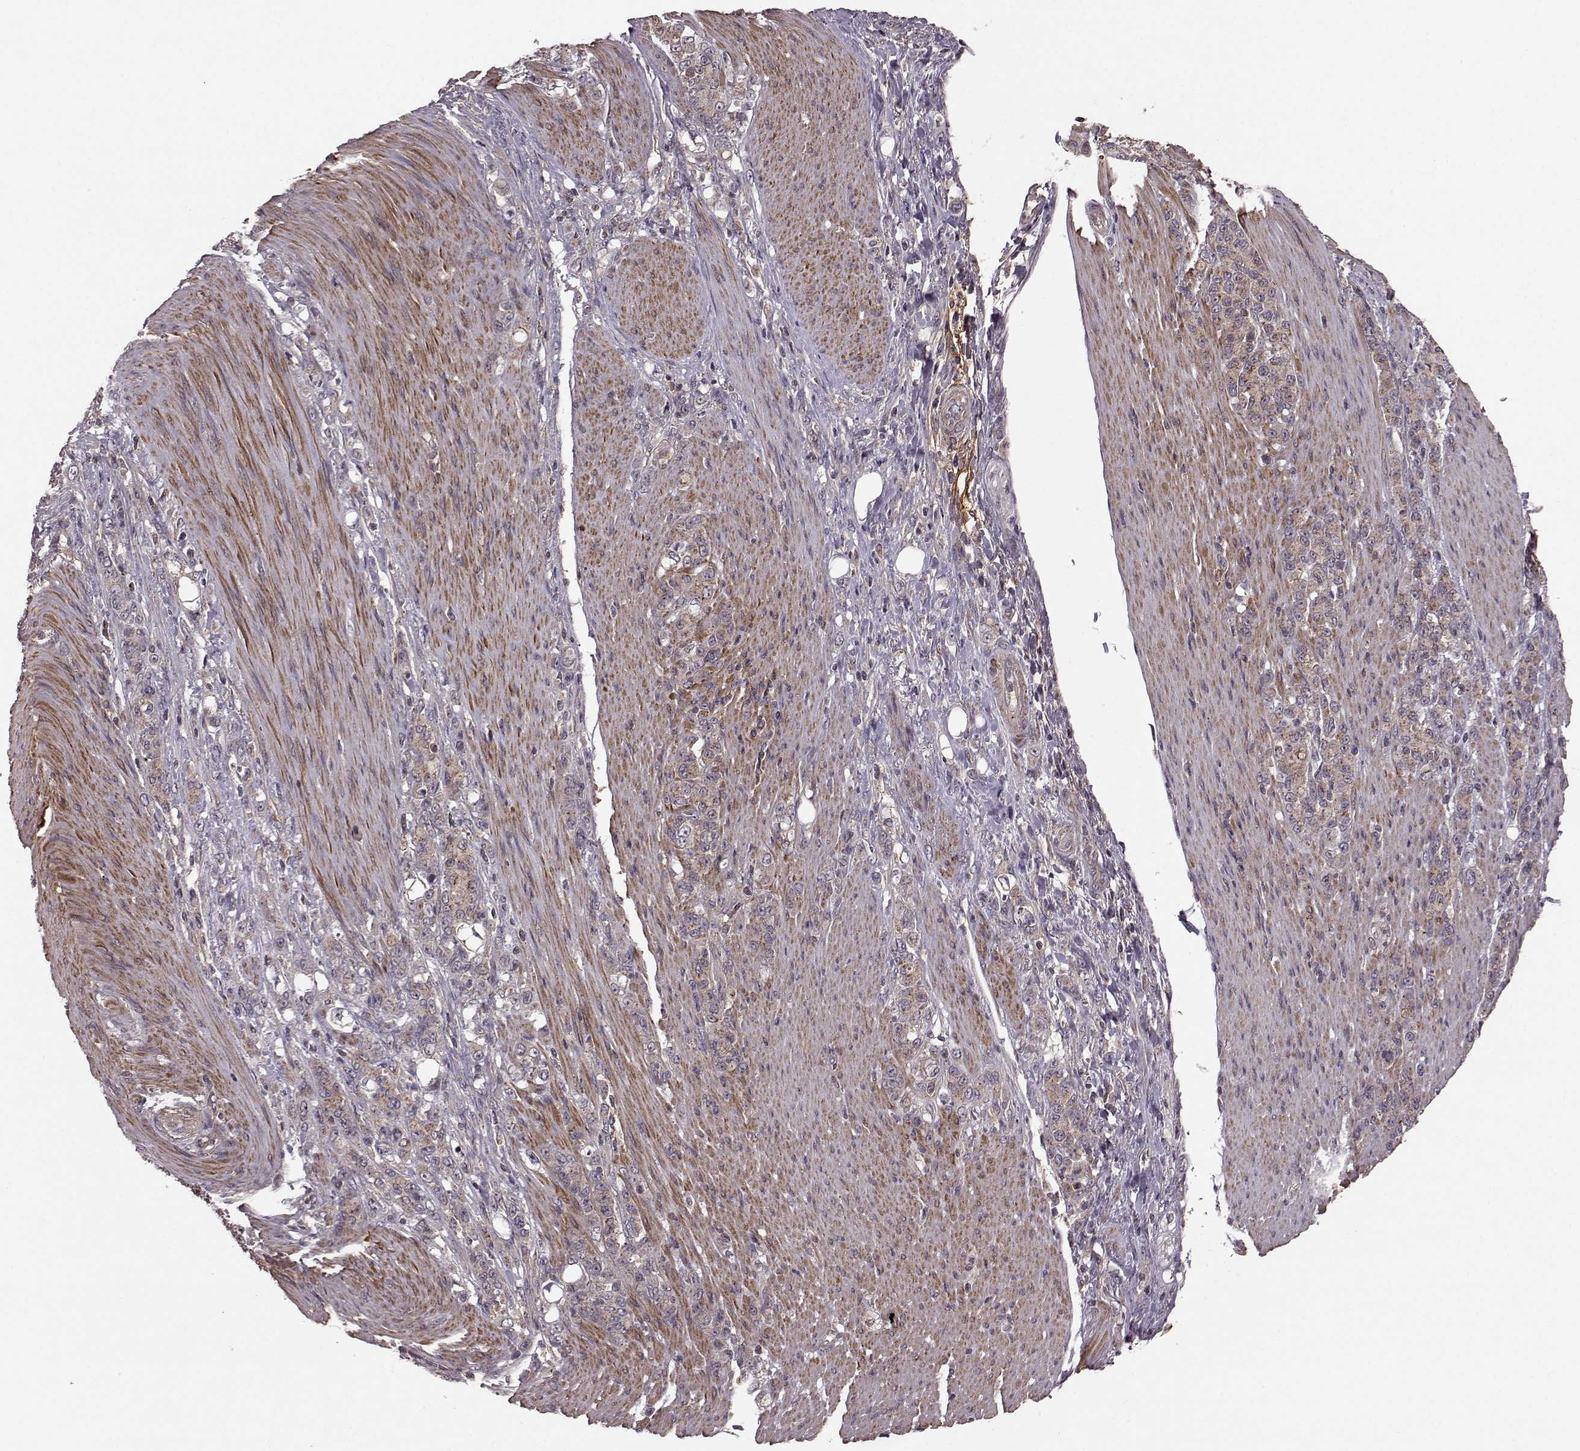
{"staining": {"intensity": "moderate", "quantity": ">75%", "location": "cytoplasmic/membranous"}, "tissue": "stomach cancer", "cell_type": "Tumor cells", "image_type": "cancer", "snomed": [{"axis": "morphology", "description": "Adenocarcinoma, NOS"}, {"axis": "topography", "description": "Stomach"}], "caption": "IHC photomicrograph of neoplastic tissue: stomach cancer stained using IHC exhibits medium levels of moderate protein expression localized specifically in the cytoplasmic/membranous of tumor cells, appearing as a cytoplasmic/membranous brown color.", "gene": "FNIP2", "patient": {"sex": "female", "age": 79}}